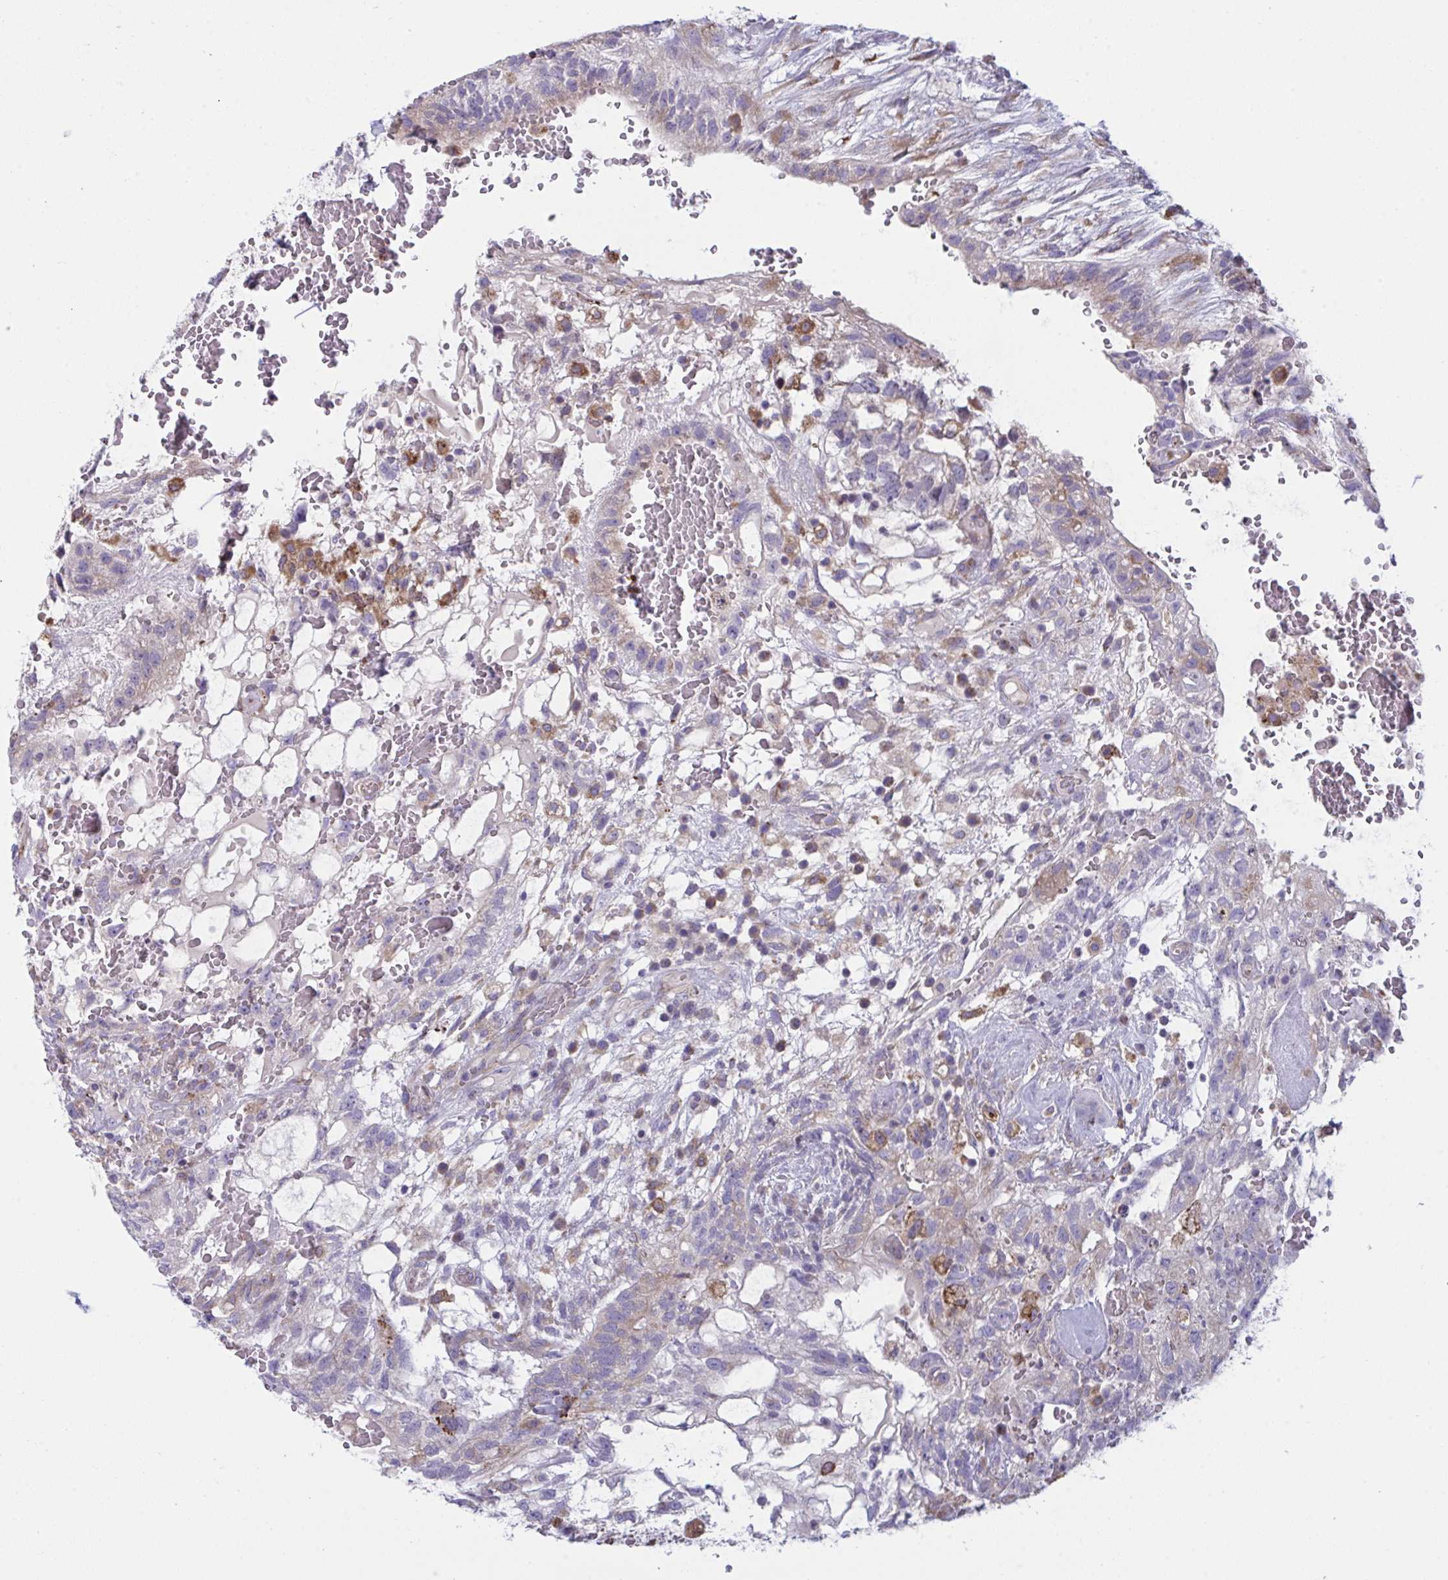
{"staining": {"intensity": "negative", "quantity": "none", "location": "none"}, "tissue": "testis cancer", "cell_type": "Tumor cells", "image_type": "cancer", "snomed": [{"axis": "morphology", "description": "Normal tissue, NOS"}, {"axis": "morphology", "description": "Carcinoma, Embryonal, NOS"}, {"axis": "topography", "description": "Testis"}], "caption": "High power microscopy micrograph of an IHC photomicrograph of embryonal carcinoma (testis), revealing no significant expression in tumor cells.", "gene": "MYMK", "patient": {"sex": "male", "age": 32}}